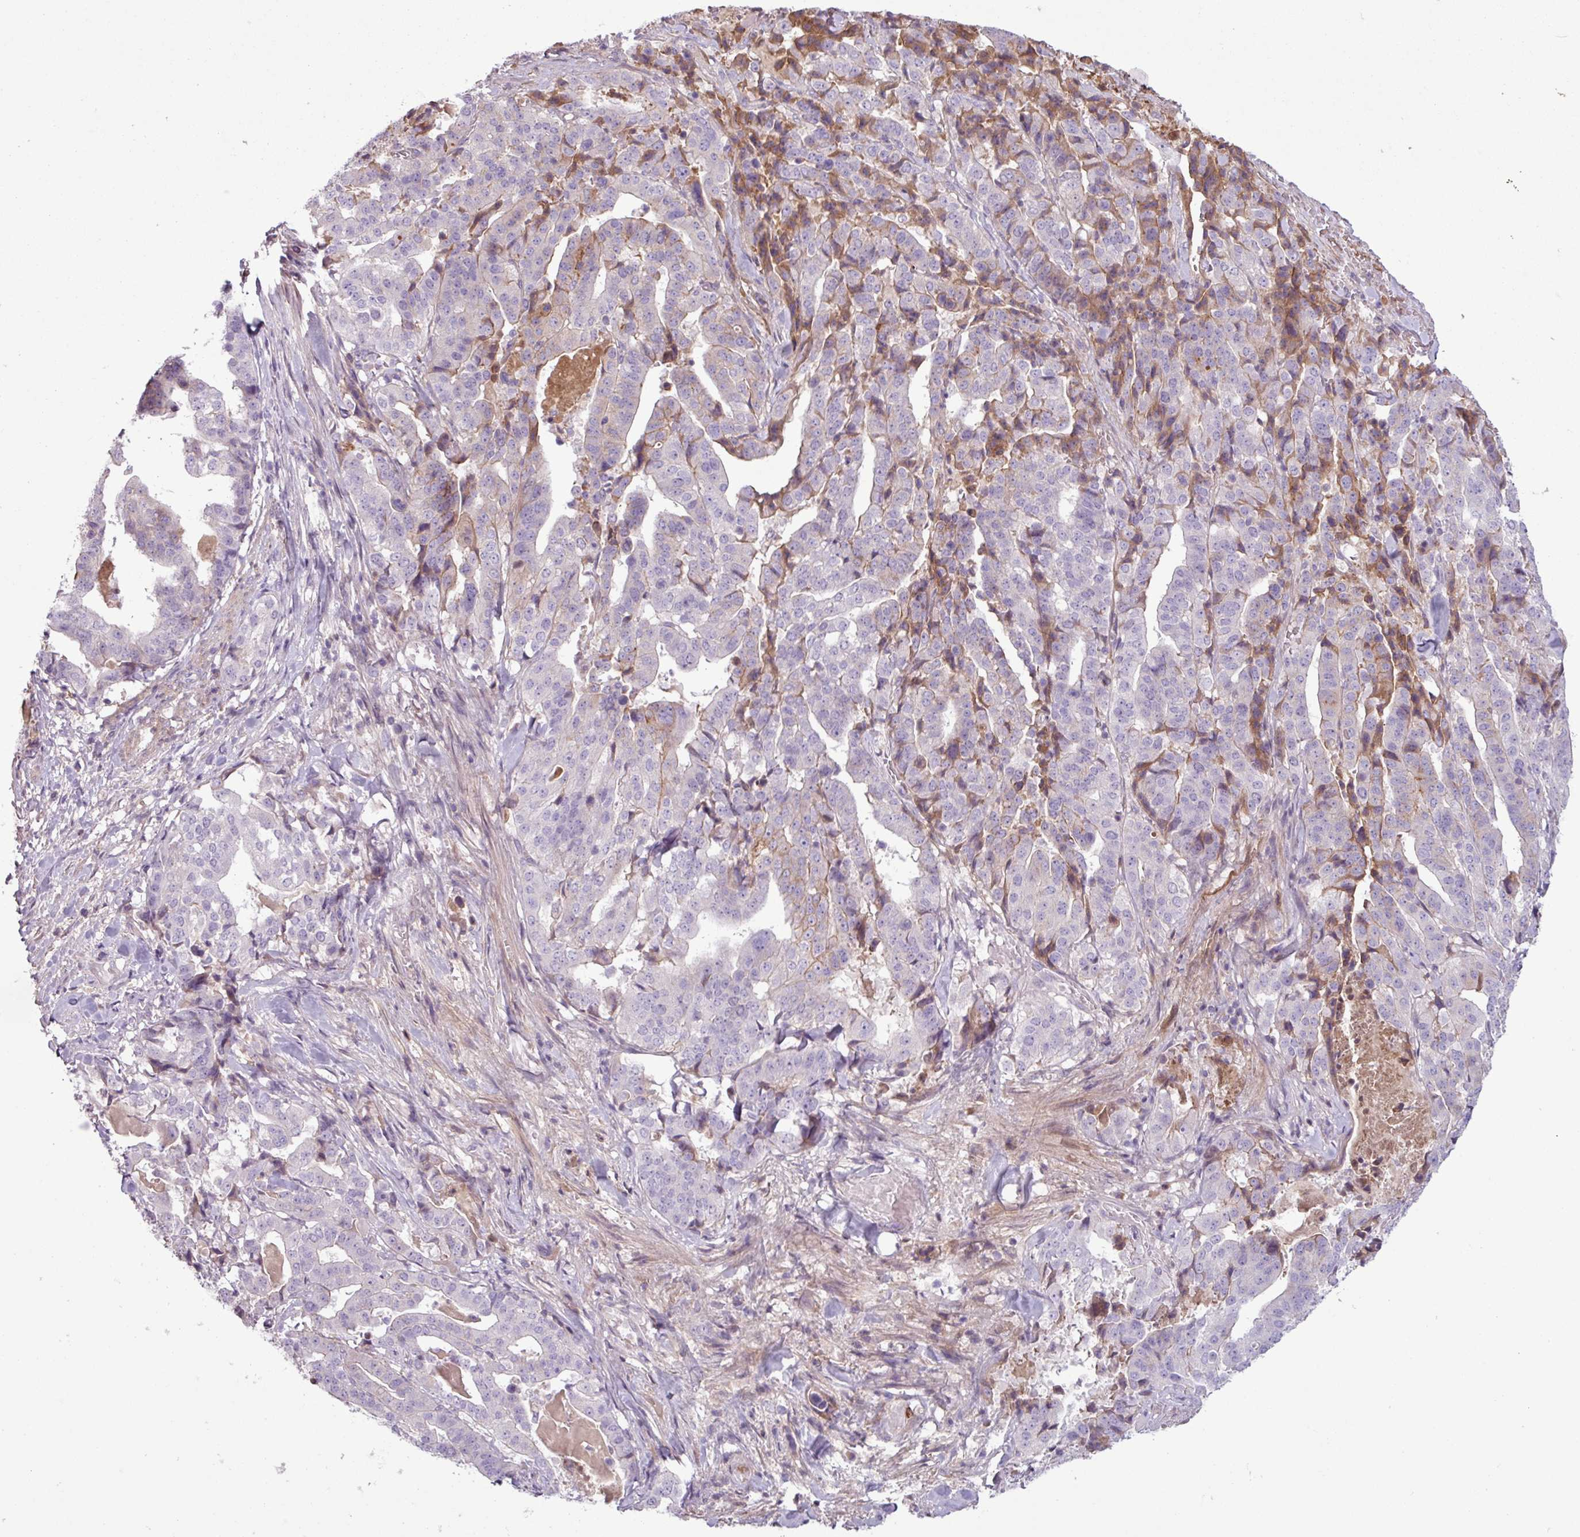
{"staining": {"intensity": "moderate", "quantity": "<25%", "location": "cytoplasmic/membranous"}, "tissue": "stomach cancer", "cell_type": "Tumor cells", "image_type": "cancer", "snomed": [{"axis": "morphology", "description": "Adenocarcinoma, NOS"}, {"axis": "topography", "description": "Stomach"}], "caption": "Immunohistochemistry (DAB) staining of adenocarcinoma (stomach) displays moderate cytoplasmic/membranous protein positivity in approximately <25% of tumor cells. The staining is performed using DAB brown chromogen to label protein expression. The nuclei are counter-stained blue using hematoxylin.", "gene": "C4B", "patient": {"sex": "male", "age": 48}}